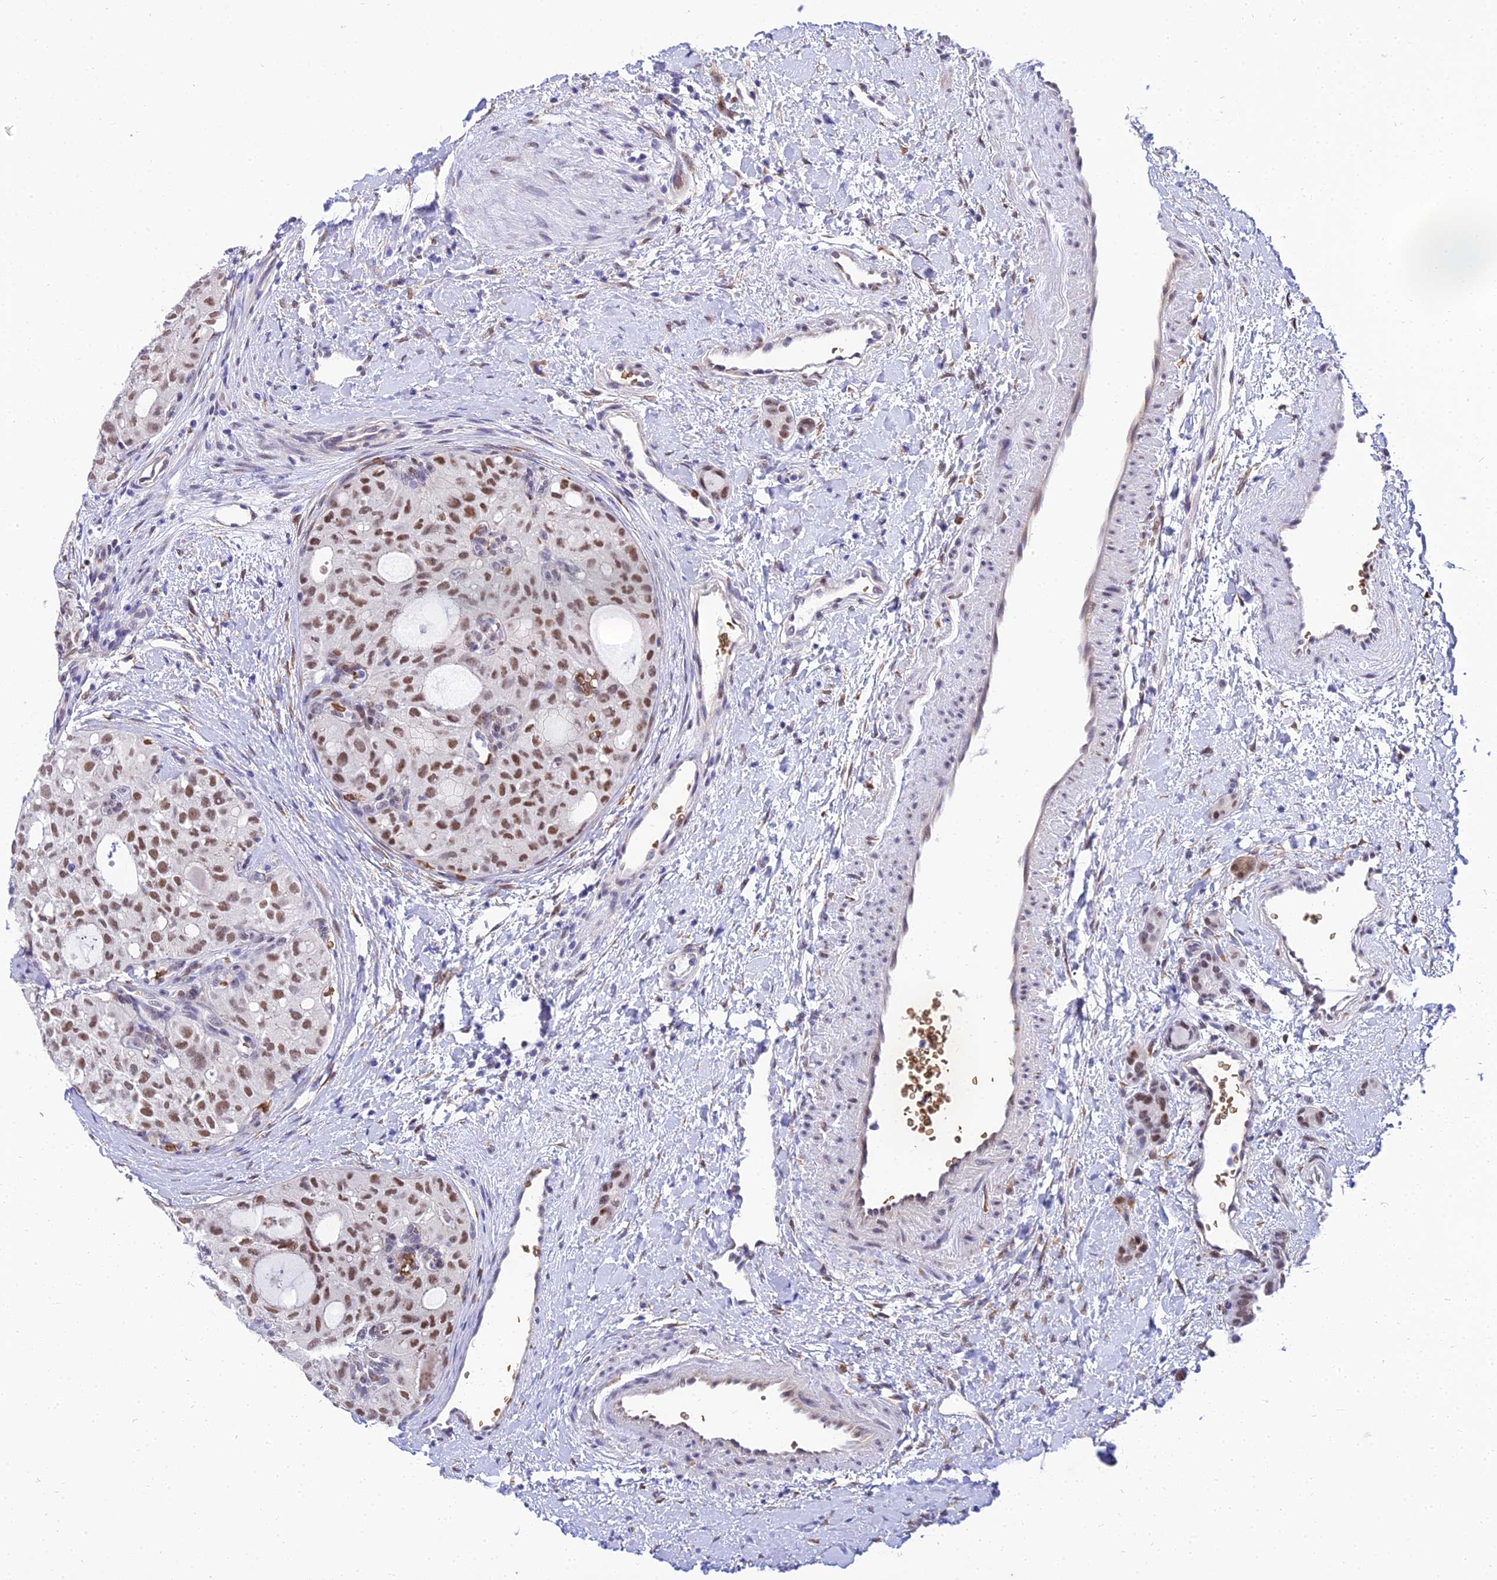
{"staining": {"intensity": "moderate", "quantity": ">75%", "location": "nuclear"}, "tissue": "thyroid cancer", "cell_type": "Tumor cells", "image_type": "cancer", "snomed": [{"axis": "morphology", "description": "Follicular adenoma carcinoma, NOS"}, {"axis": "topography", "description": "Thyroid gland"}], "caption": "An immunohistochemistry image of tumor tissue is shown. Protein staining in brown shows moderate nuclear positivity in thyroid follicular adenoma carcinoma within tumor cells.", "gene": "BCL9", "patient": {"sex": "male", "age": 75}}